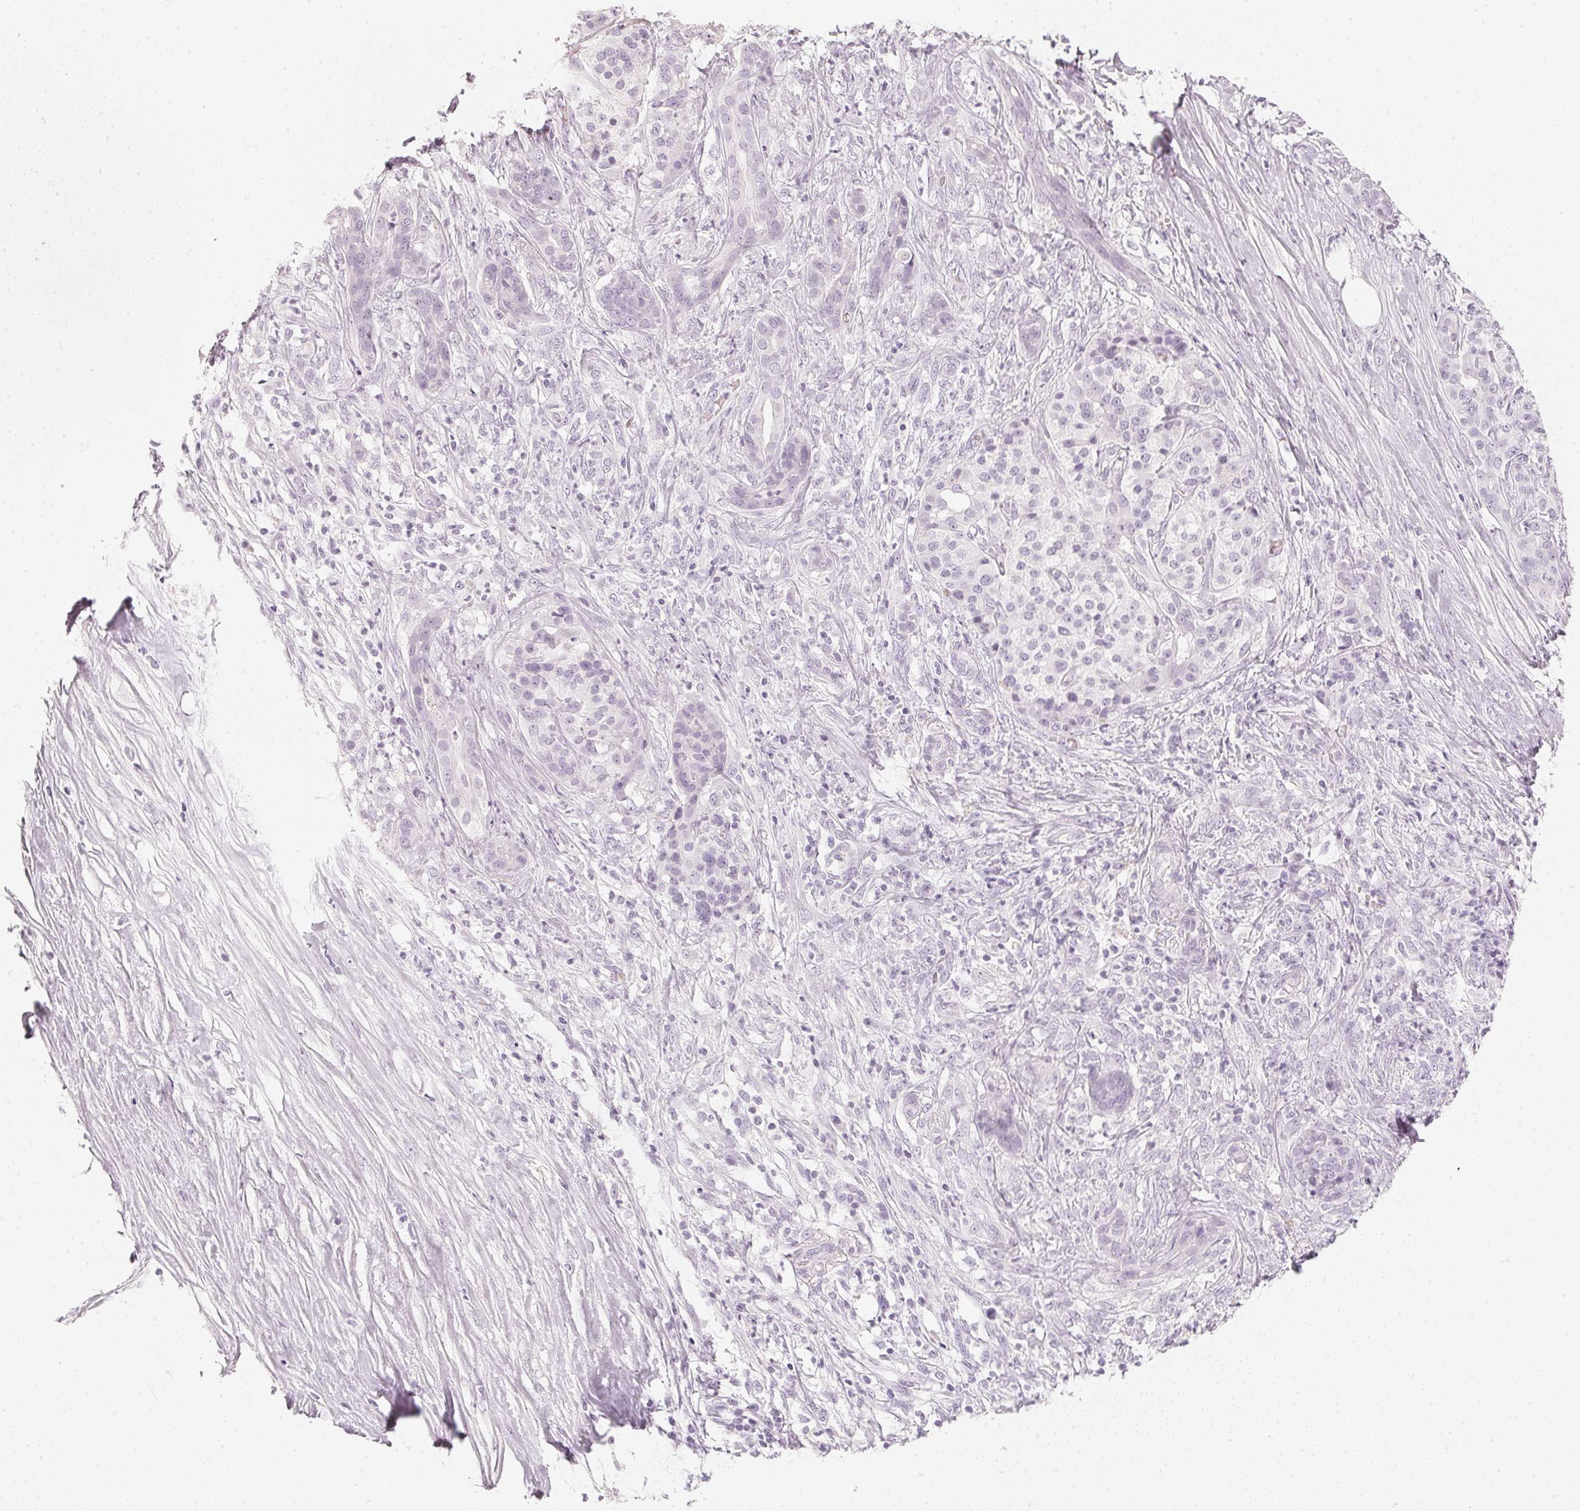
{"staining": {"intensity": "negative", "quantity": "none", "location": "none"}, "tissue": "pancreatic cancer", "cell_type": "Tumor cells", "image_type": "cancer", "snomed": [{"axis": "morphology", "description": "Normal tissue, NOS"}, {"axis": "morphology", "description": "Inflammation, NOS"}, {"axis": "morphology", "description": "Adenocarcinoma, NOS"}, {"axis": "topography", "description": "Pancreas"}], "caption": "Adenocarcinoma (pancreatic) stained for a protein using immunohistochemistry (IHC) demonstrates no staining tumor cells.", "gene": "SLC22A8", "patient": {"sex": "male", "age": 57}}